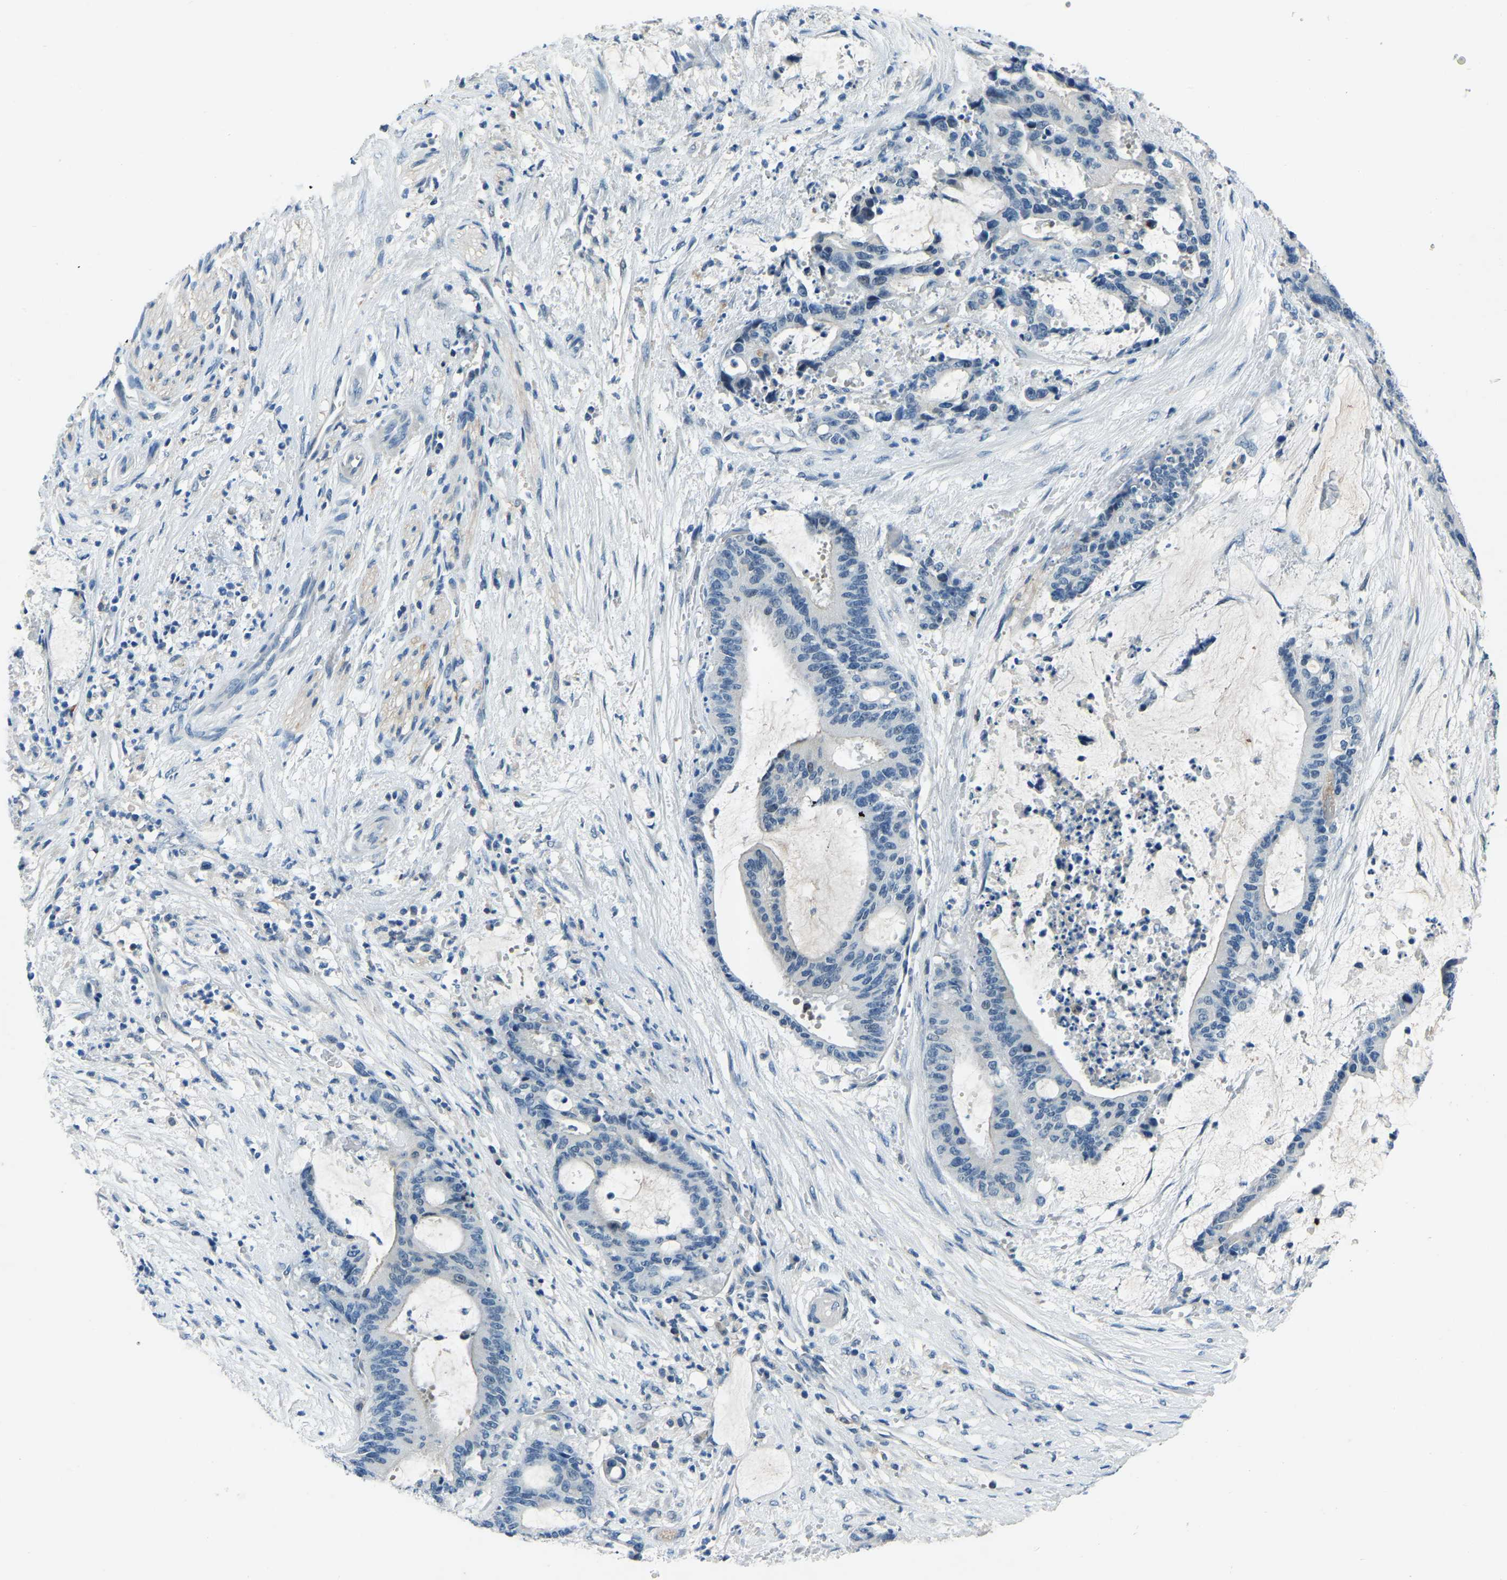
{"staining": {"intensity": "negative", "quantity": "none", "location": "none"}, "tissue": "liver cancer", "cell_type": "Tumor cells", "image_type": "cancer", "snomed": [{"axis": "morphology", "description": "Normal tissue, NOS"}, {"axis": "morphology", "description": "Cholangiocarcinoma"}, {"axis": "topography", "description": "Liver"}, {"axis": "topography", "description": "Peripheral nerve tissue"}], "caption": "IHC micrograph of neoplastic tissue: human liver cancer (cholangiocarcinoma) stained with DAB (3,3'-diaminobenzidine) displays no significant protein staining in tumor cells.", "gene": "XIRP1", "patient": {"sex": "female", "age": 73}}